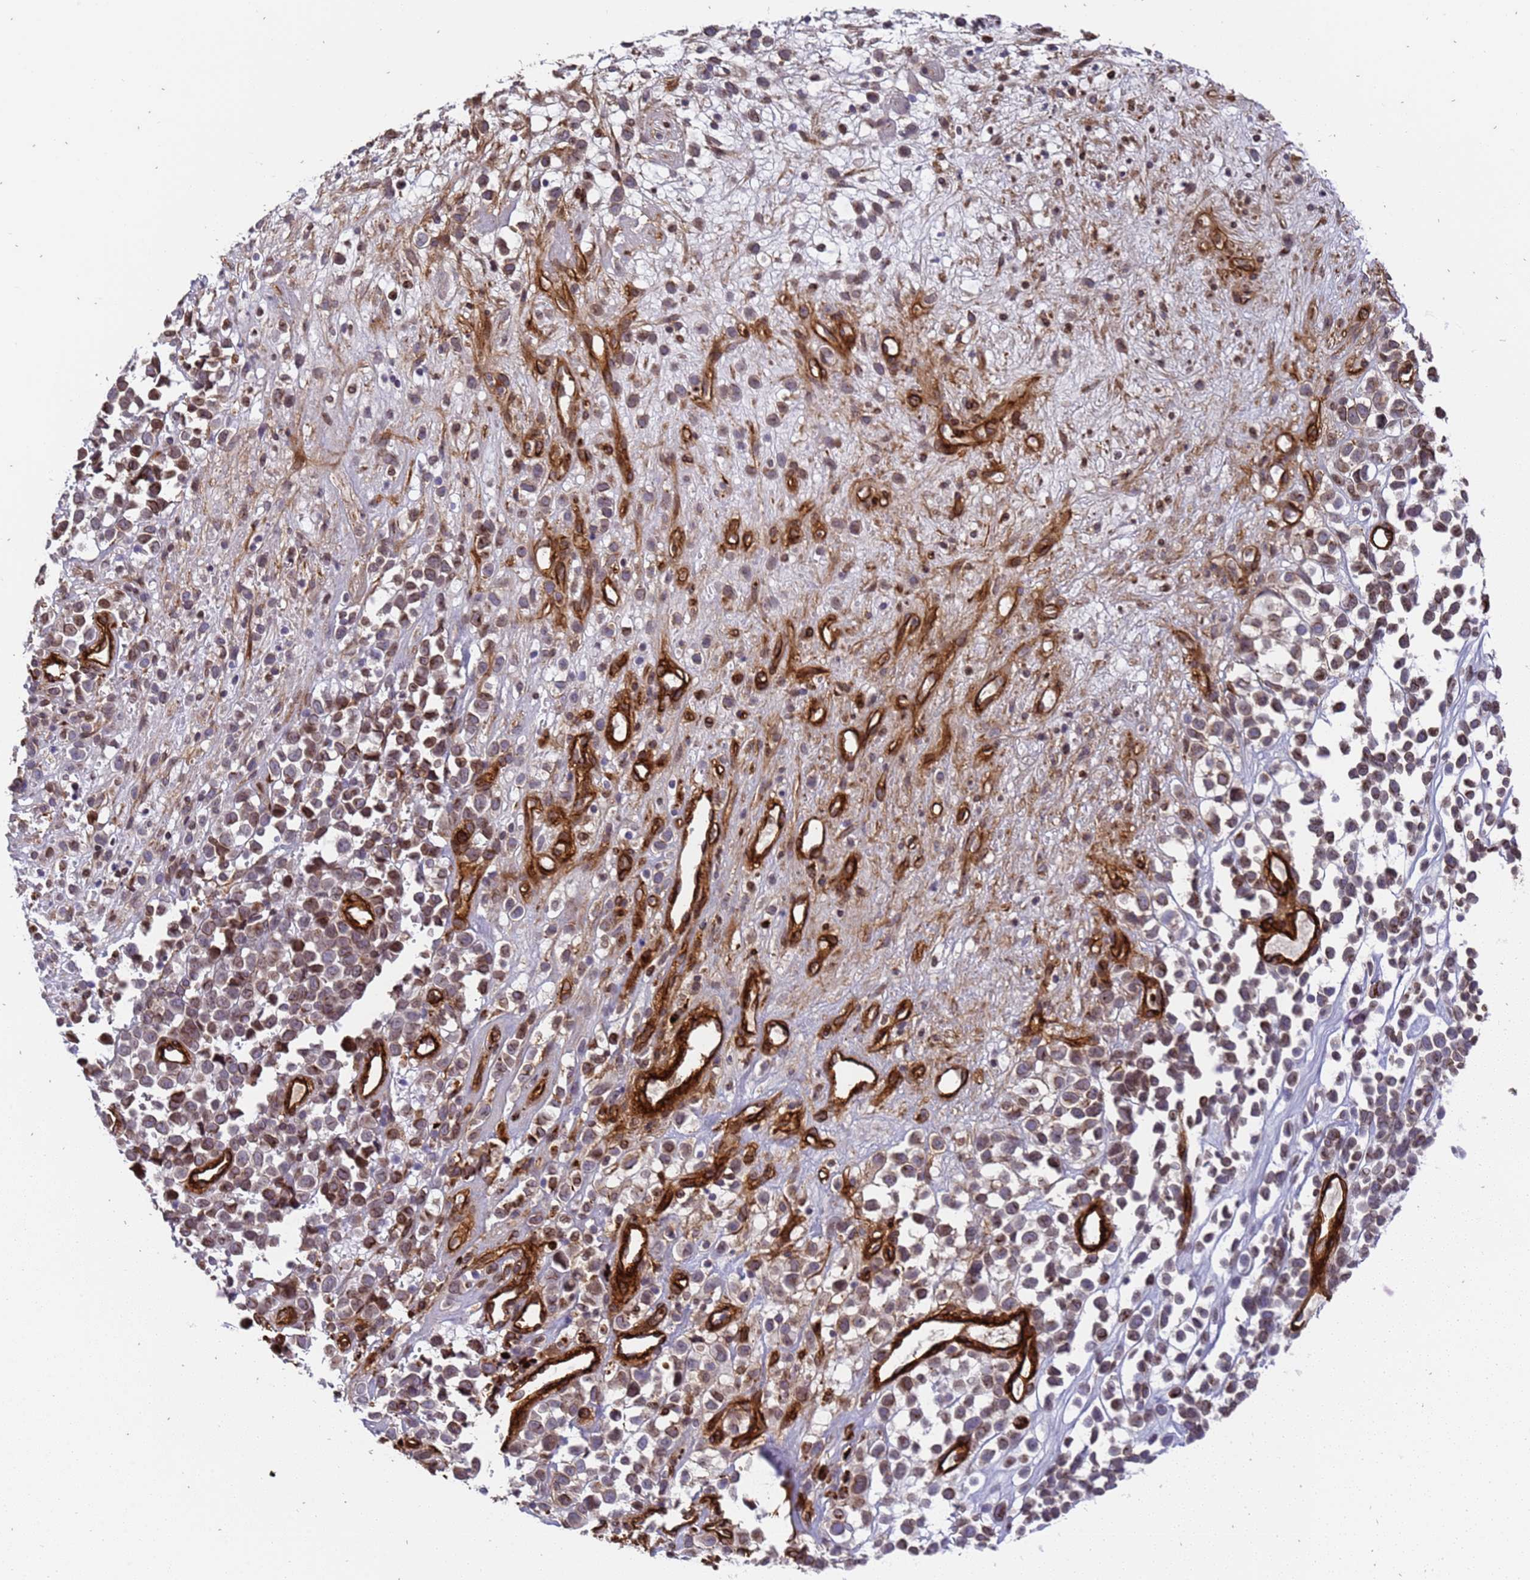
{"staining": {"intensity": "weak", "quantity": "<25%", "location": "nuclear"}, "tissue": "melanoma", "cell_type": "Tumor cells", "image_type": "cancer", "snomed": [{"axis": "morphology", "description": "Malignant melanoma, NOS"}, {"axis": "topography", "description": "Nose, NOS"}], "caption": "Protein analysis of malignant melanoma exhibits no significant expression in tumor cells. The staining is performed using DAB (3,3'-diaminobenzidine) brown chromogen with nuclei counter-stained in using hematoxylin.", "gene": "IGFBP7", "patient": {"sex": "female", "age": 48}}